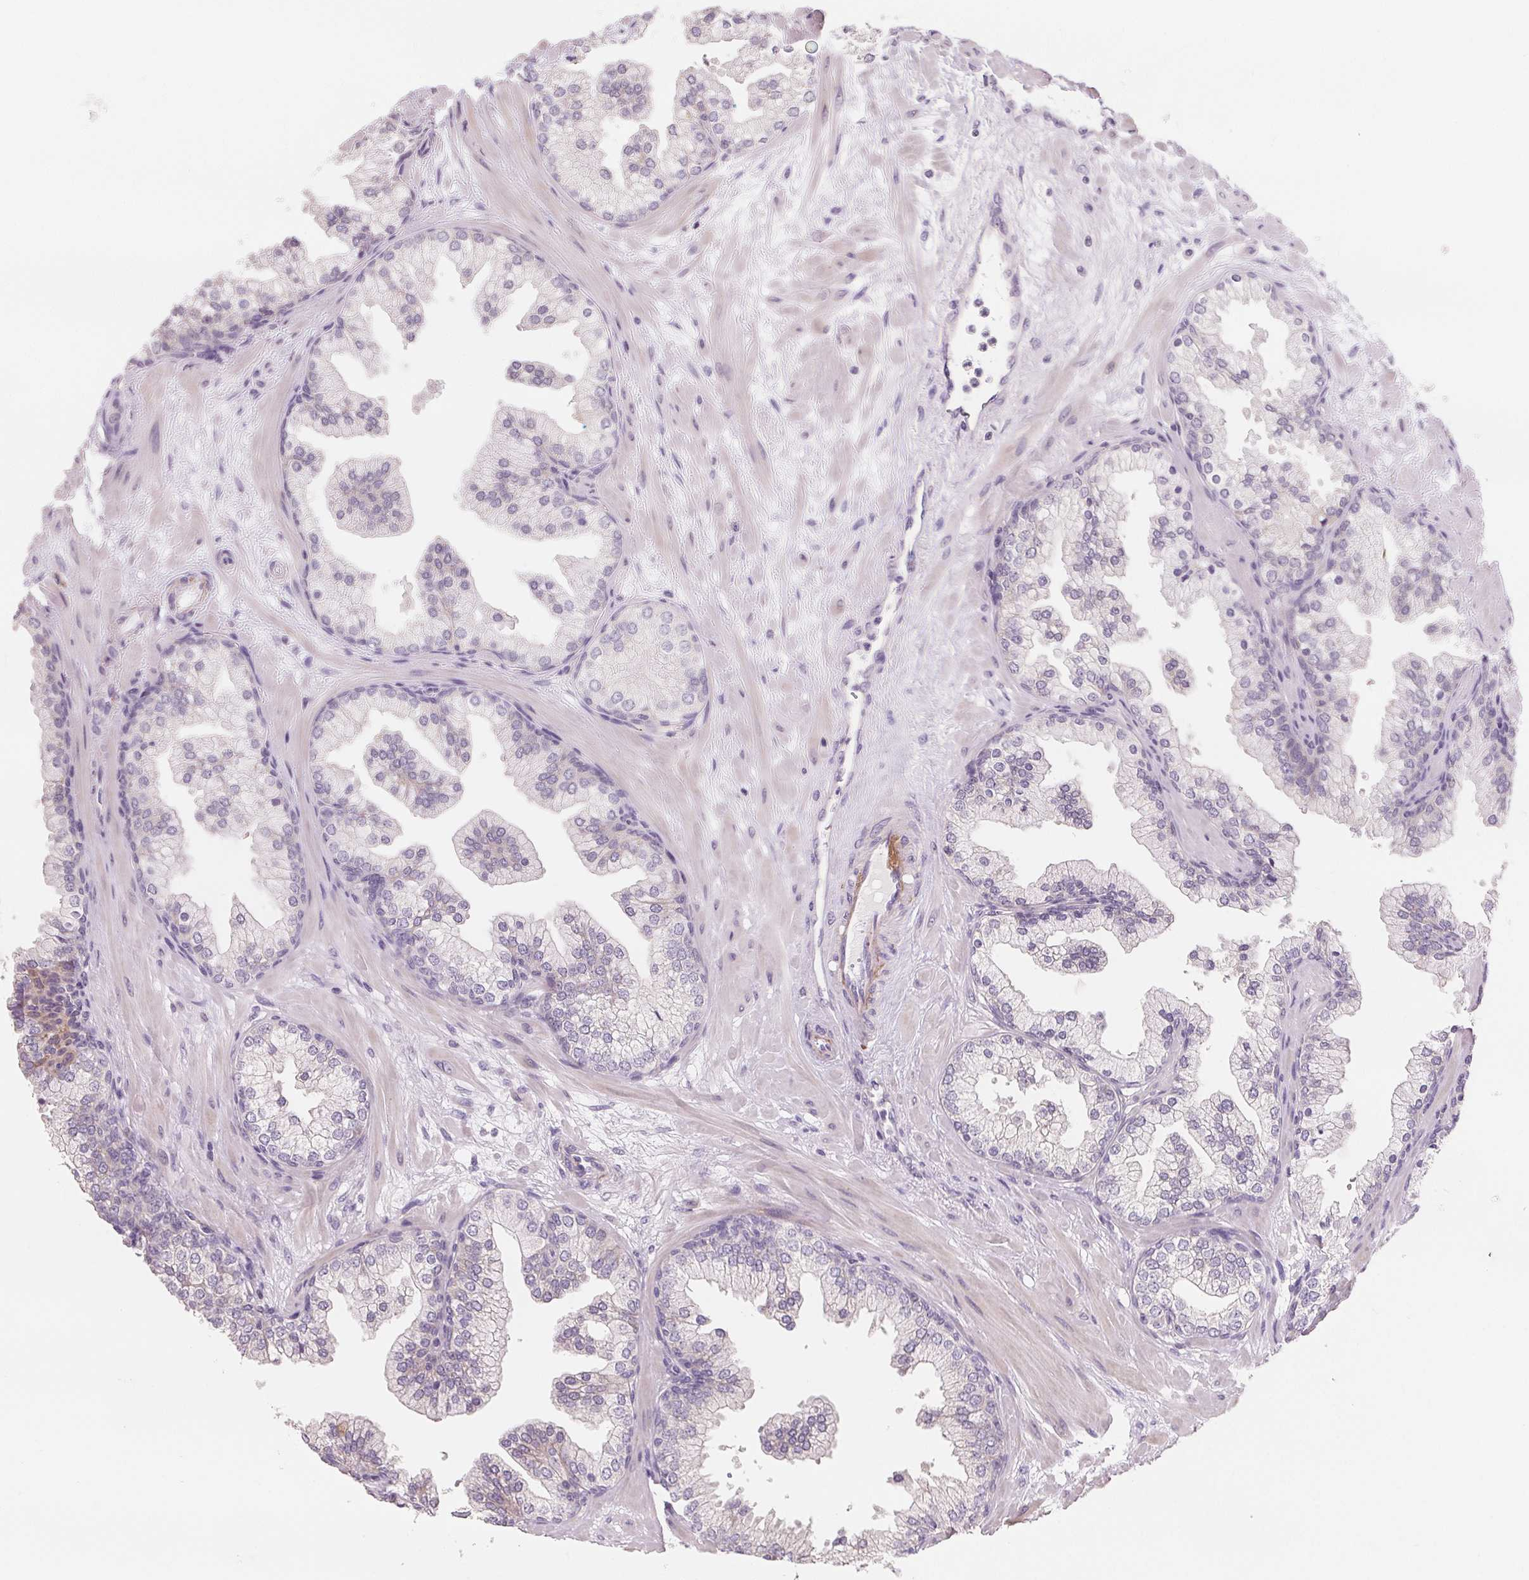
{"staining": {"intensity": "negative", "quantity": "none", "location": "none"}, "tissue": "prostate", "cell_type": "Glandular cells", "image_type": "normal", "snomed": [{"axis": "morphology", "description": "Normal tissue, NOS"}, {"axis": "topography", "description": "Prostate"}, {"axis": "topography", "description": "Peripheral nerve tissue"}], "caption": "An image of prostate stained for a protein reveals no brown staining in glandular cells. (DAB (3,3'-diaminobenzidine) IHC visualized using brightfield microscopy, high magnification).", "gene": "VTCN1", "patient": {"sex": "male", "age": 61}}